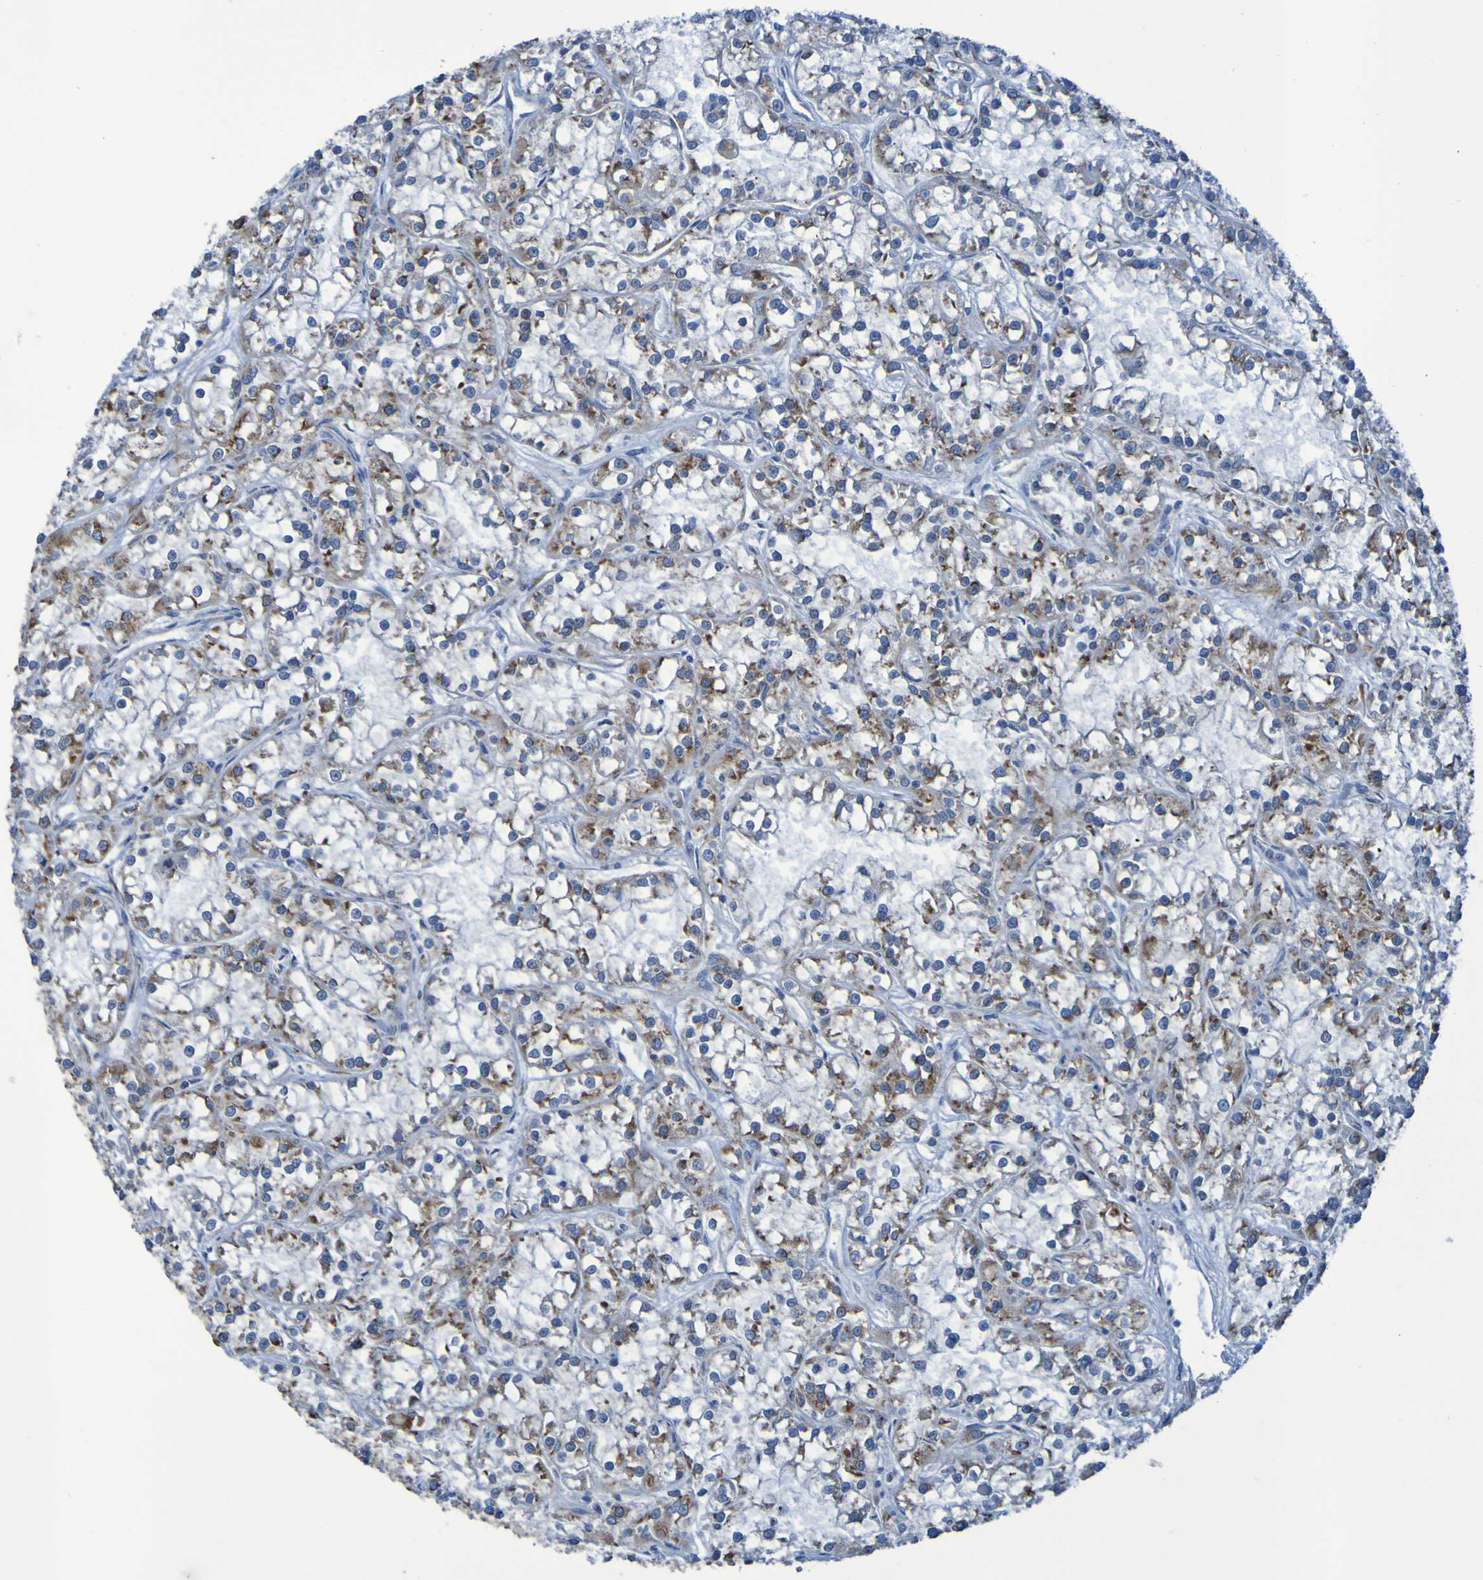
{"staining": {"intensity": "weak", "quantity": "25%-75%", "location": "cytoplasmic/membranous"}, "tissue": "renal cancer", "cell_type": "Tumor cells", "image_type": "cancer", "snomed": [{"axis": "morphology", "description": "Adenocarcinoma, NOS"}, {"axis": "topography", "description": "Kidney"}], "caption": "IHC histopathology image of human renal cancer (adenocarcinoma) stained for a protein (brown), which shows low levels of weak cytoplasmic/membranous staining in about 25%-75% of tumor cells.", "gene": "FKBP3", "patient": {"sex": "female", "age": 52}}